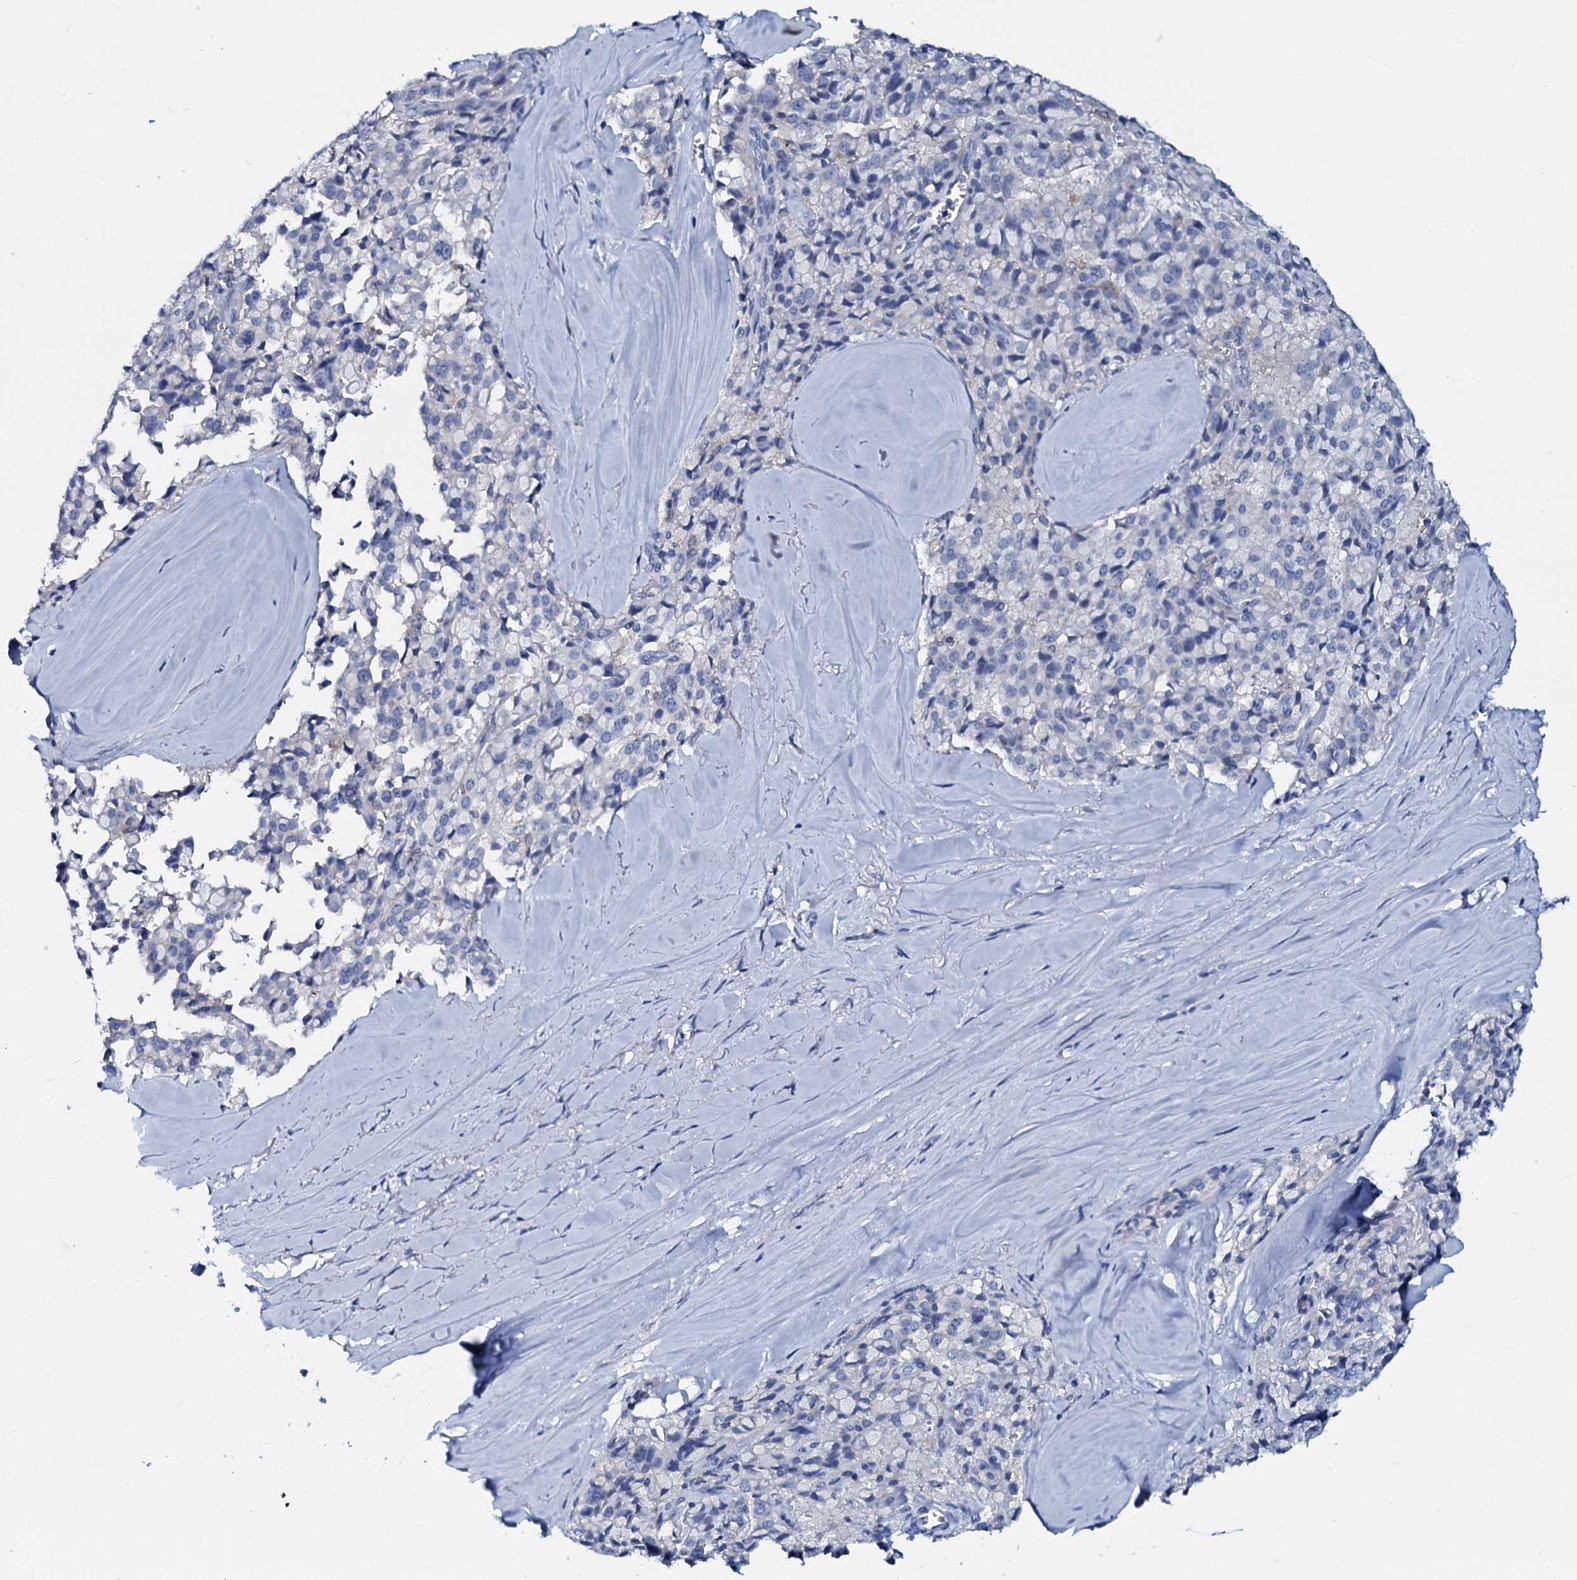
{"staining": {"intensity": "negative", "quantity": "none", "location": "none"}, "tissue": "pancreatic cancer", "cell_type": "Tumor cells", "image_type": "cancer", "snomed": [{"axis": "morphology", "description": "Adenocarcinoma, NOS"}, {"axis": "topography", "description": "Pancreas"}], "caption": "Immunohistochemical staining of human pancreatic cancer (adenocarcinoma) displays no significant positivity in tumor cells.", "gene": "SLC4A7", "patient": {"sex": "male", "age": 65}}